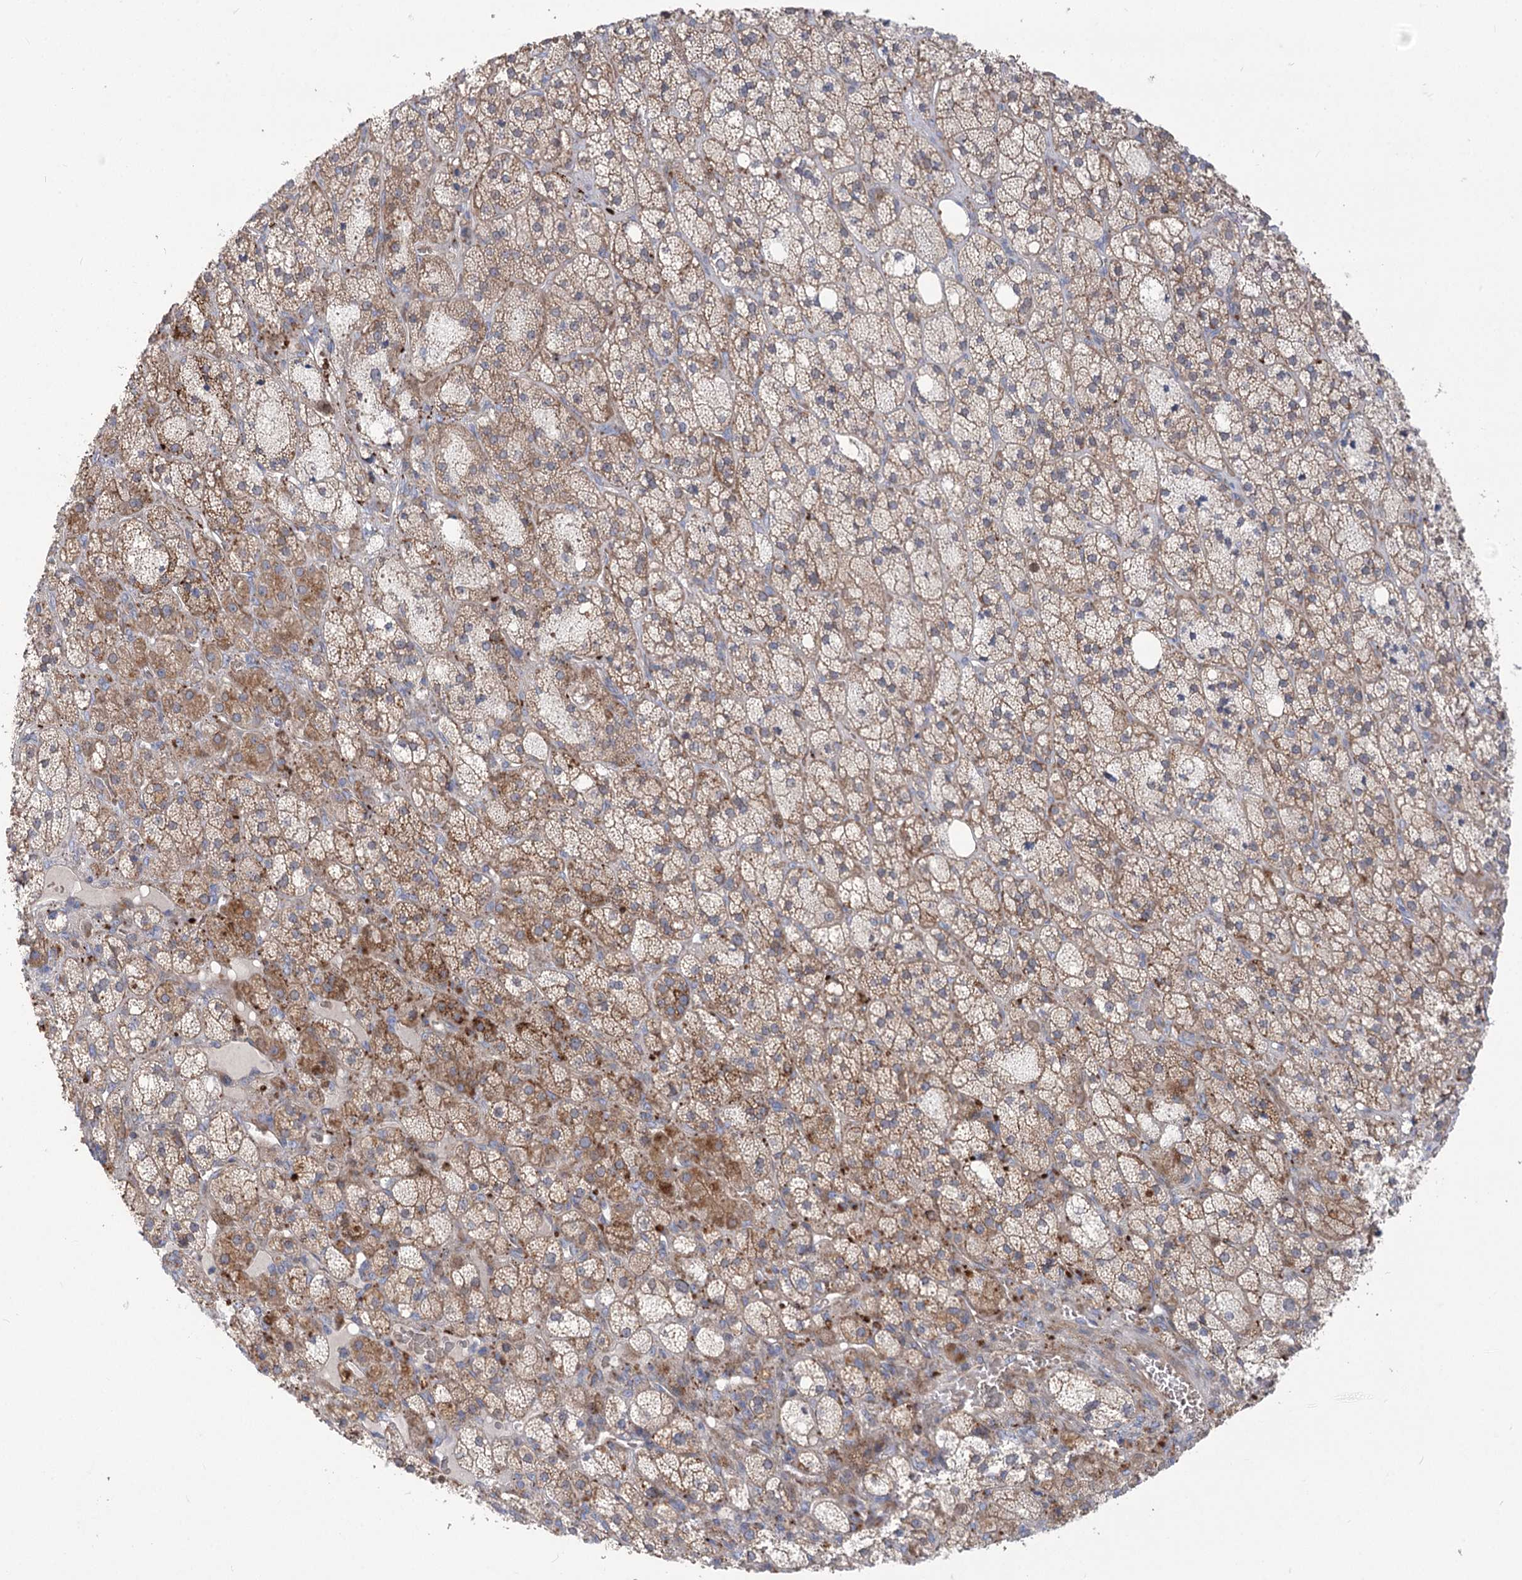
{"staining": {"intensity": "moderate", "quantity": "25%-75%", "location": "cytoplasmic/membranous,nuclear"}, "tissue": "adrenal gland", "cell_type": "Glandular cells", "image_type": "normal", "snomed": [{"axis": "morphology", "description": "Normal tissue, NOS"}, {"axis": "topography", "description": "Adrenal gland"}], "caption": "DAB (3,3'-diaminobenzidine) immunohistochemical staining of benign human adrenal gland displays moderate cytoplasmic/membranous,nuclear protein staining in approximately 25%-75% of glandular cells.", "gene": "TRUB1", "patient": {"sex": "male", "age": 61}}